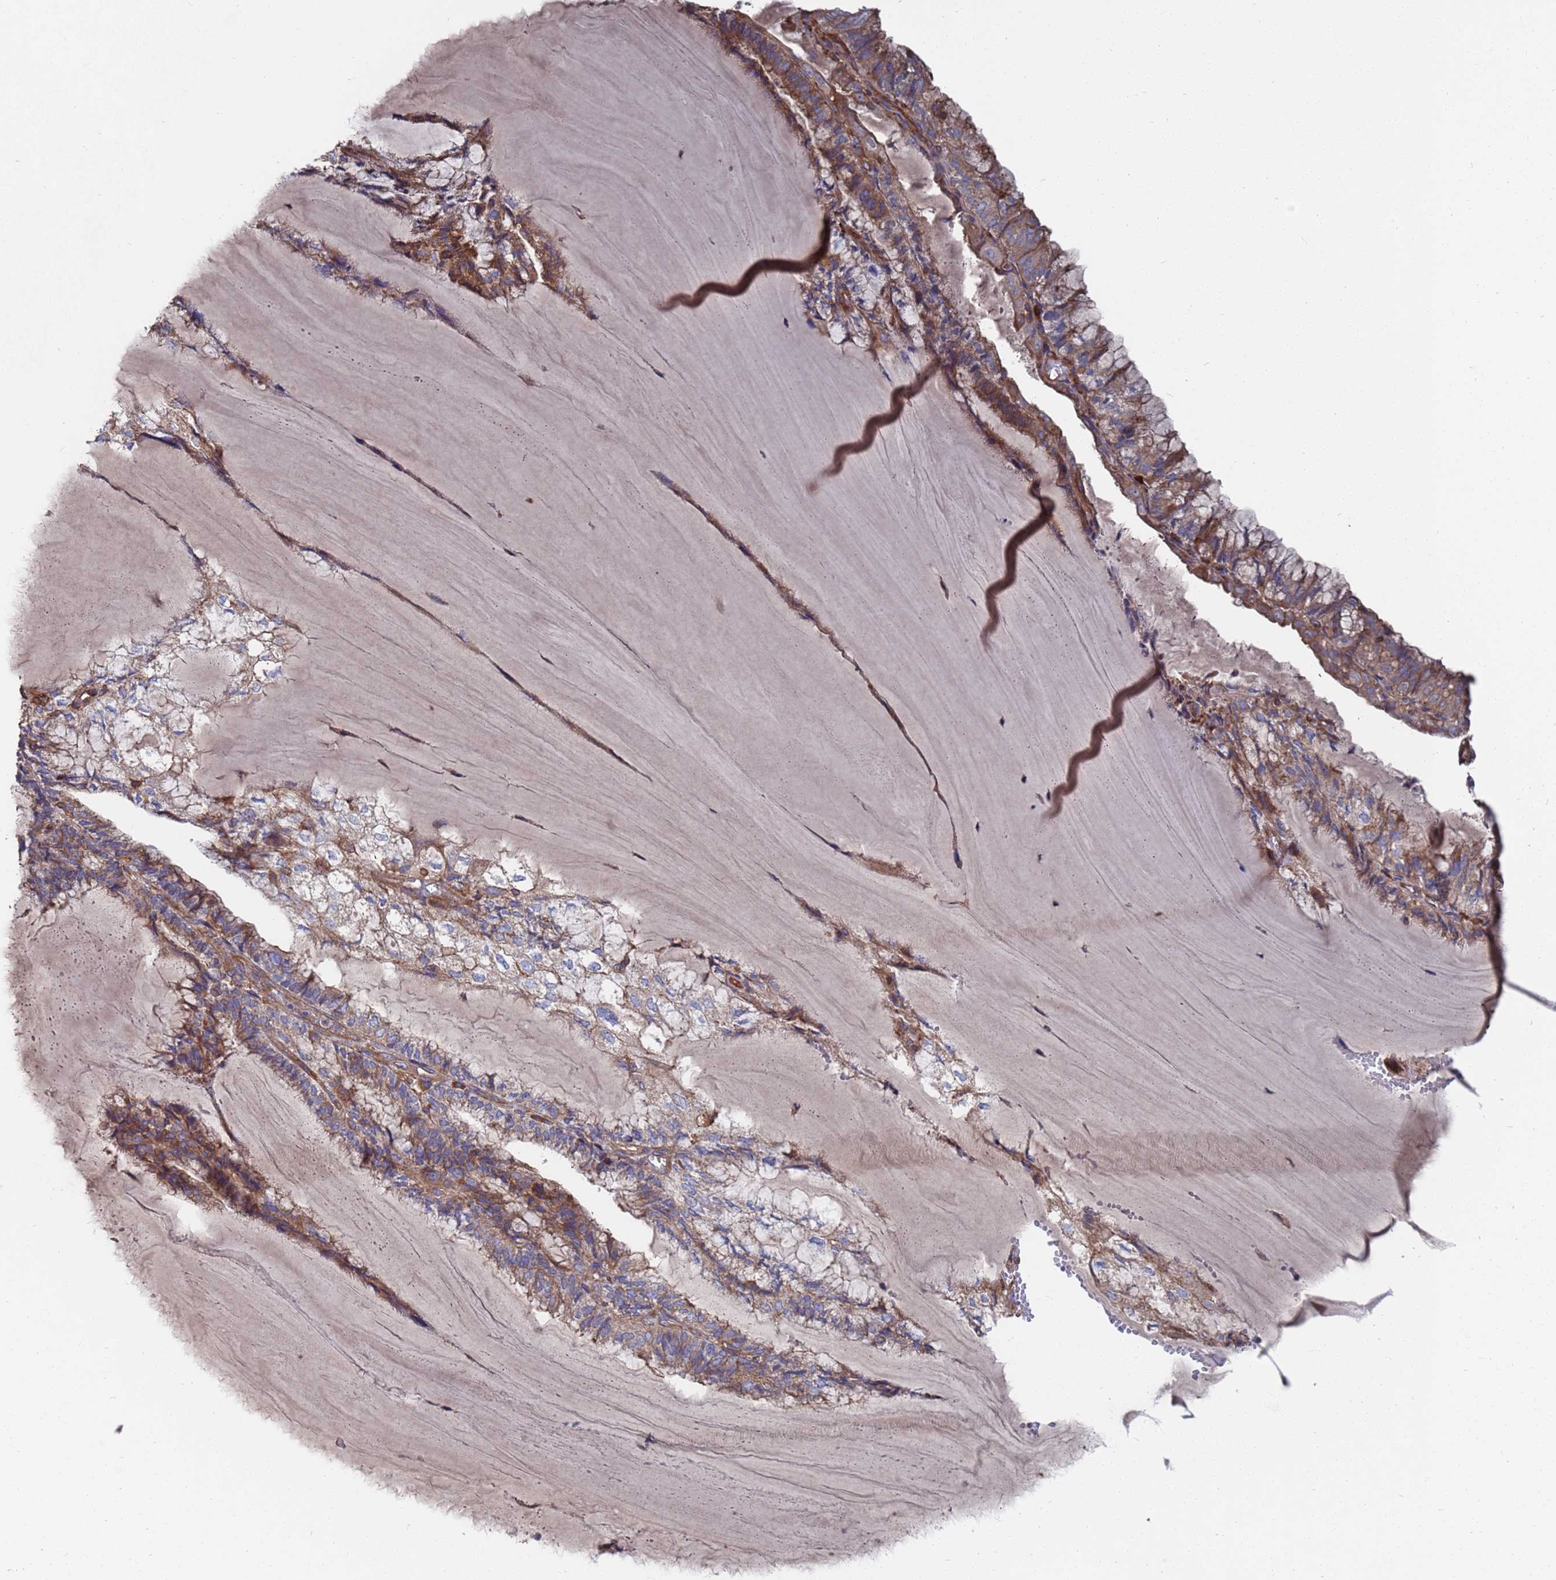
{"staining": {"intensity": "moderate", "quantity": "25%-75%", "location": "cytoplasmic/membranous"}, "tissue": "endometrial cancer", "cell_type": "Tumor cells", "image_type": "cancer", "snomed": [{"axis": "morphology", "description": "Adenocarcinoma, NOS"}, {"axis": "topography", "description": "Endometrium"}], "caption": "DAB immunohistochemical staining of human endometrial cancer demonstrates moderate cytoplasmic/membranous protein expression in approximately 25%-75% of tumor cells. (Stains: DAB in brown, nuclei in blue, Microscopy: brightfield microscopy at high magnification).", "gene": "PYCR1", "patient": {"sex": "female", "age": 81}}